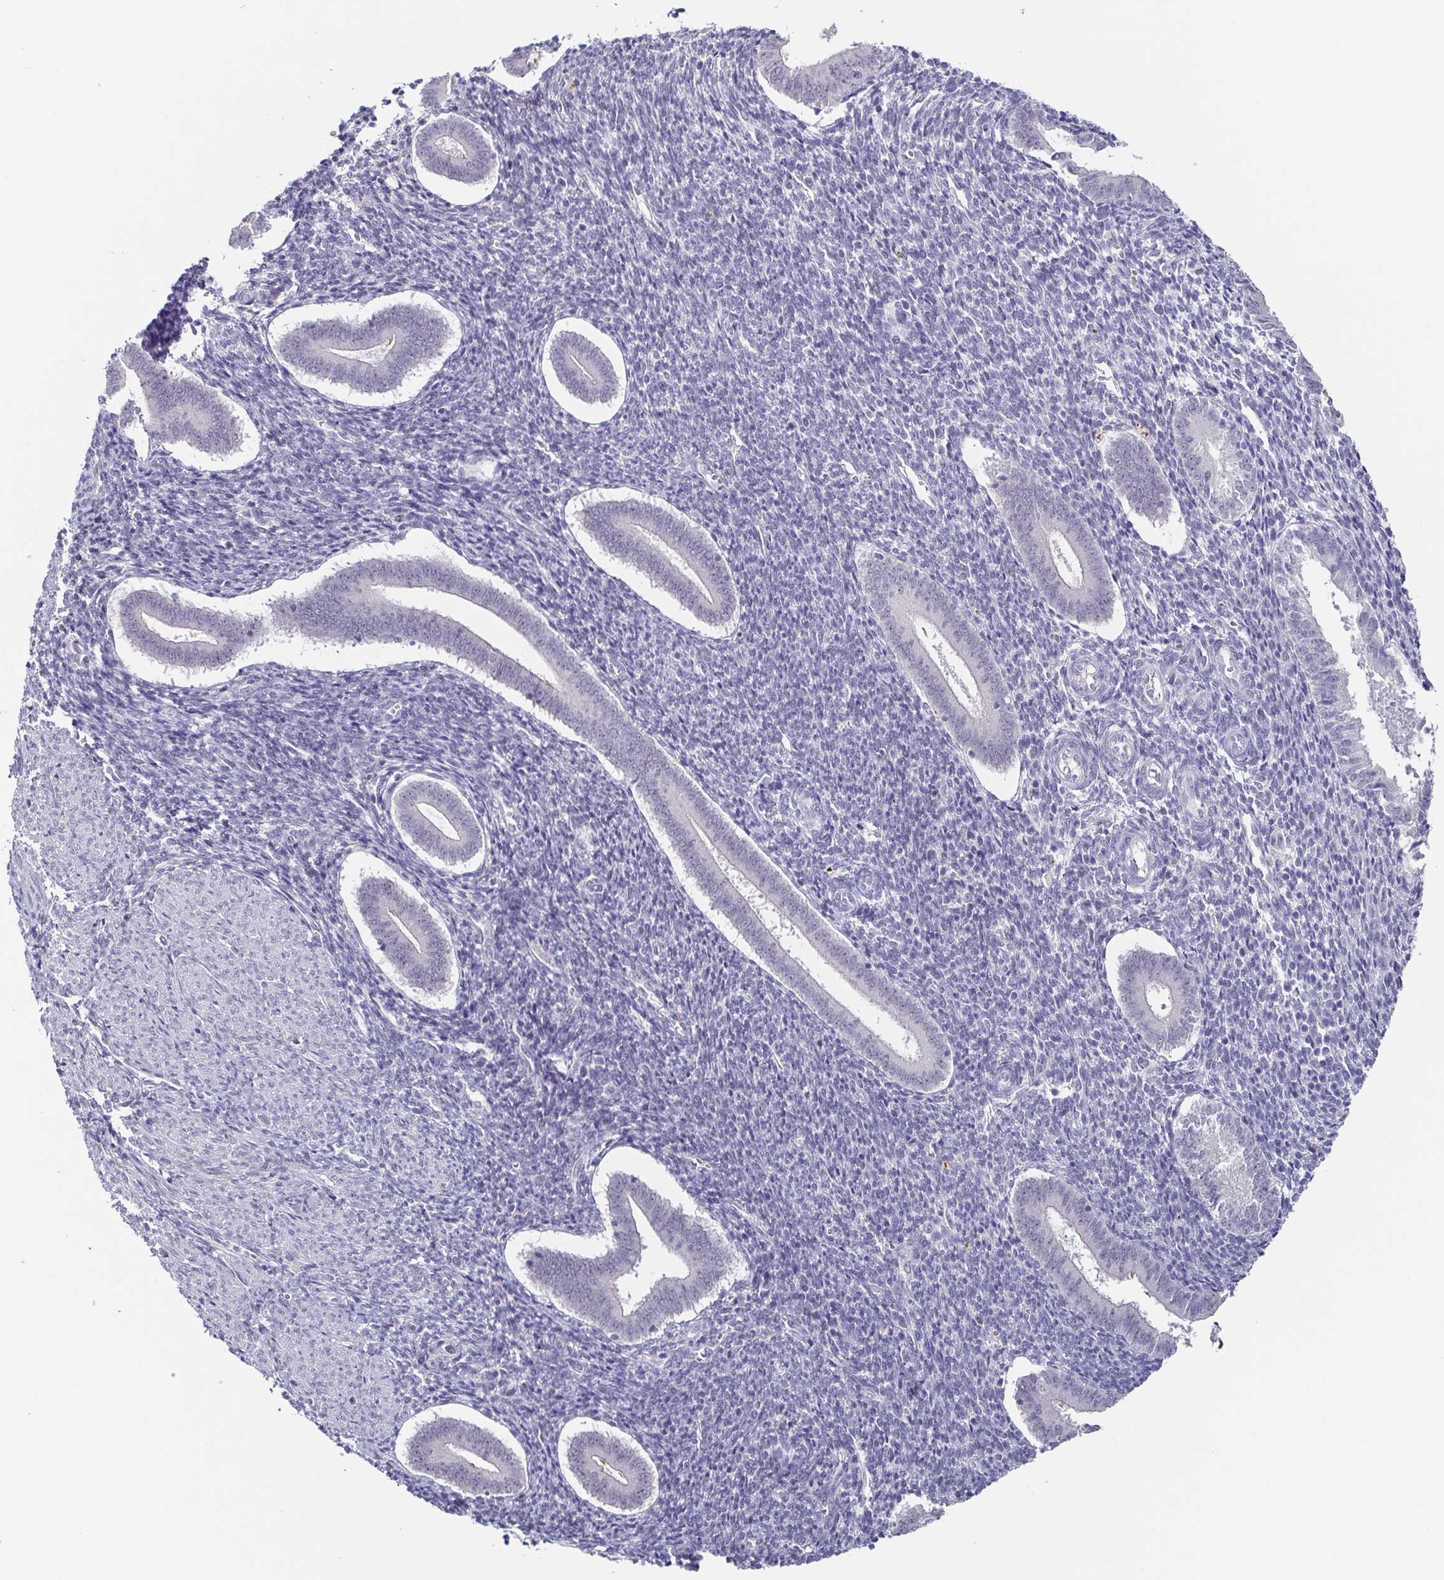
{"staining": {"intensity": "negative", "quantity": "none", "location": "none"}, "tissue": "endometrium", "cell_type": "Cells in endometrial stroma", "image_type": "normal", "snomed": [{"axis": "morphology", "description": "Normal tissue, NOS"}, {"axis": "topography", "description": "Endometrium"}], "caption": "Immunohistochemical staining of unremarkable human endometrium demonstrates no significant staining in cells in endometrial stroma.", "gene": "NEFH", "patient": {"sex": "female", "age": 25}}